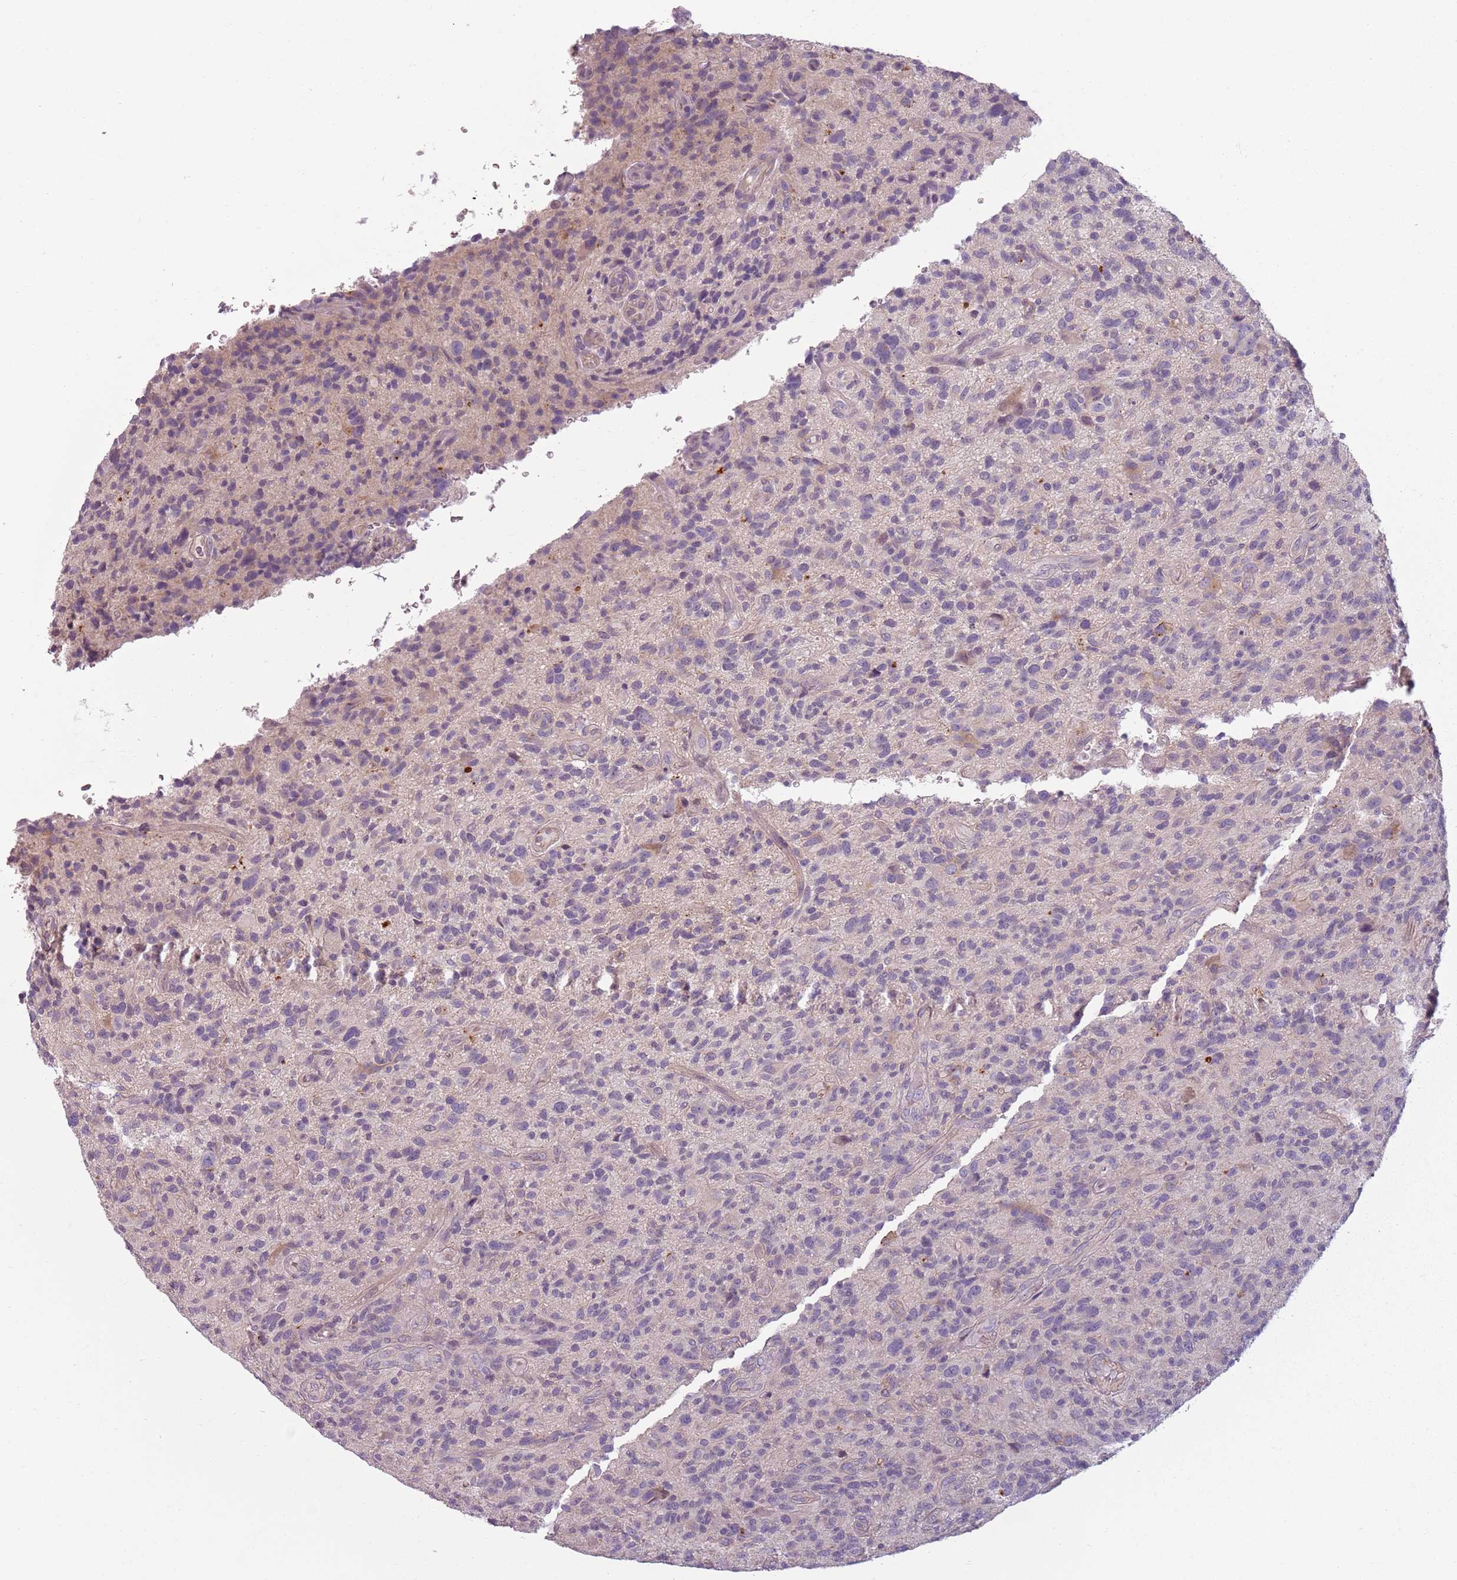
{"staining": {"intensity": "negative", "quantity": "none", "location": "none"}, "tissue": "glioma", "cell_type": "Tumor cells", "image_type": "cancer", "snomed": [{"axis": "morphology", "description": "Glioma, malignant, High grade"}, {"axis": "topography", "description": "Brain"}], "caption": "The immunohistochemistry micrograph has no significant staining in tumor cells of malignant high-grade glioma tissue.", "gene": "TLCD2", "patient": {"sex": "male", "age": 47}}